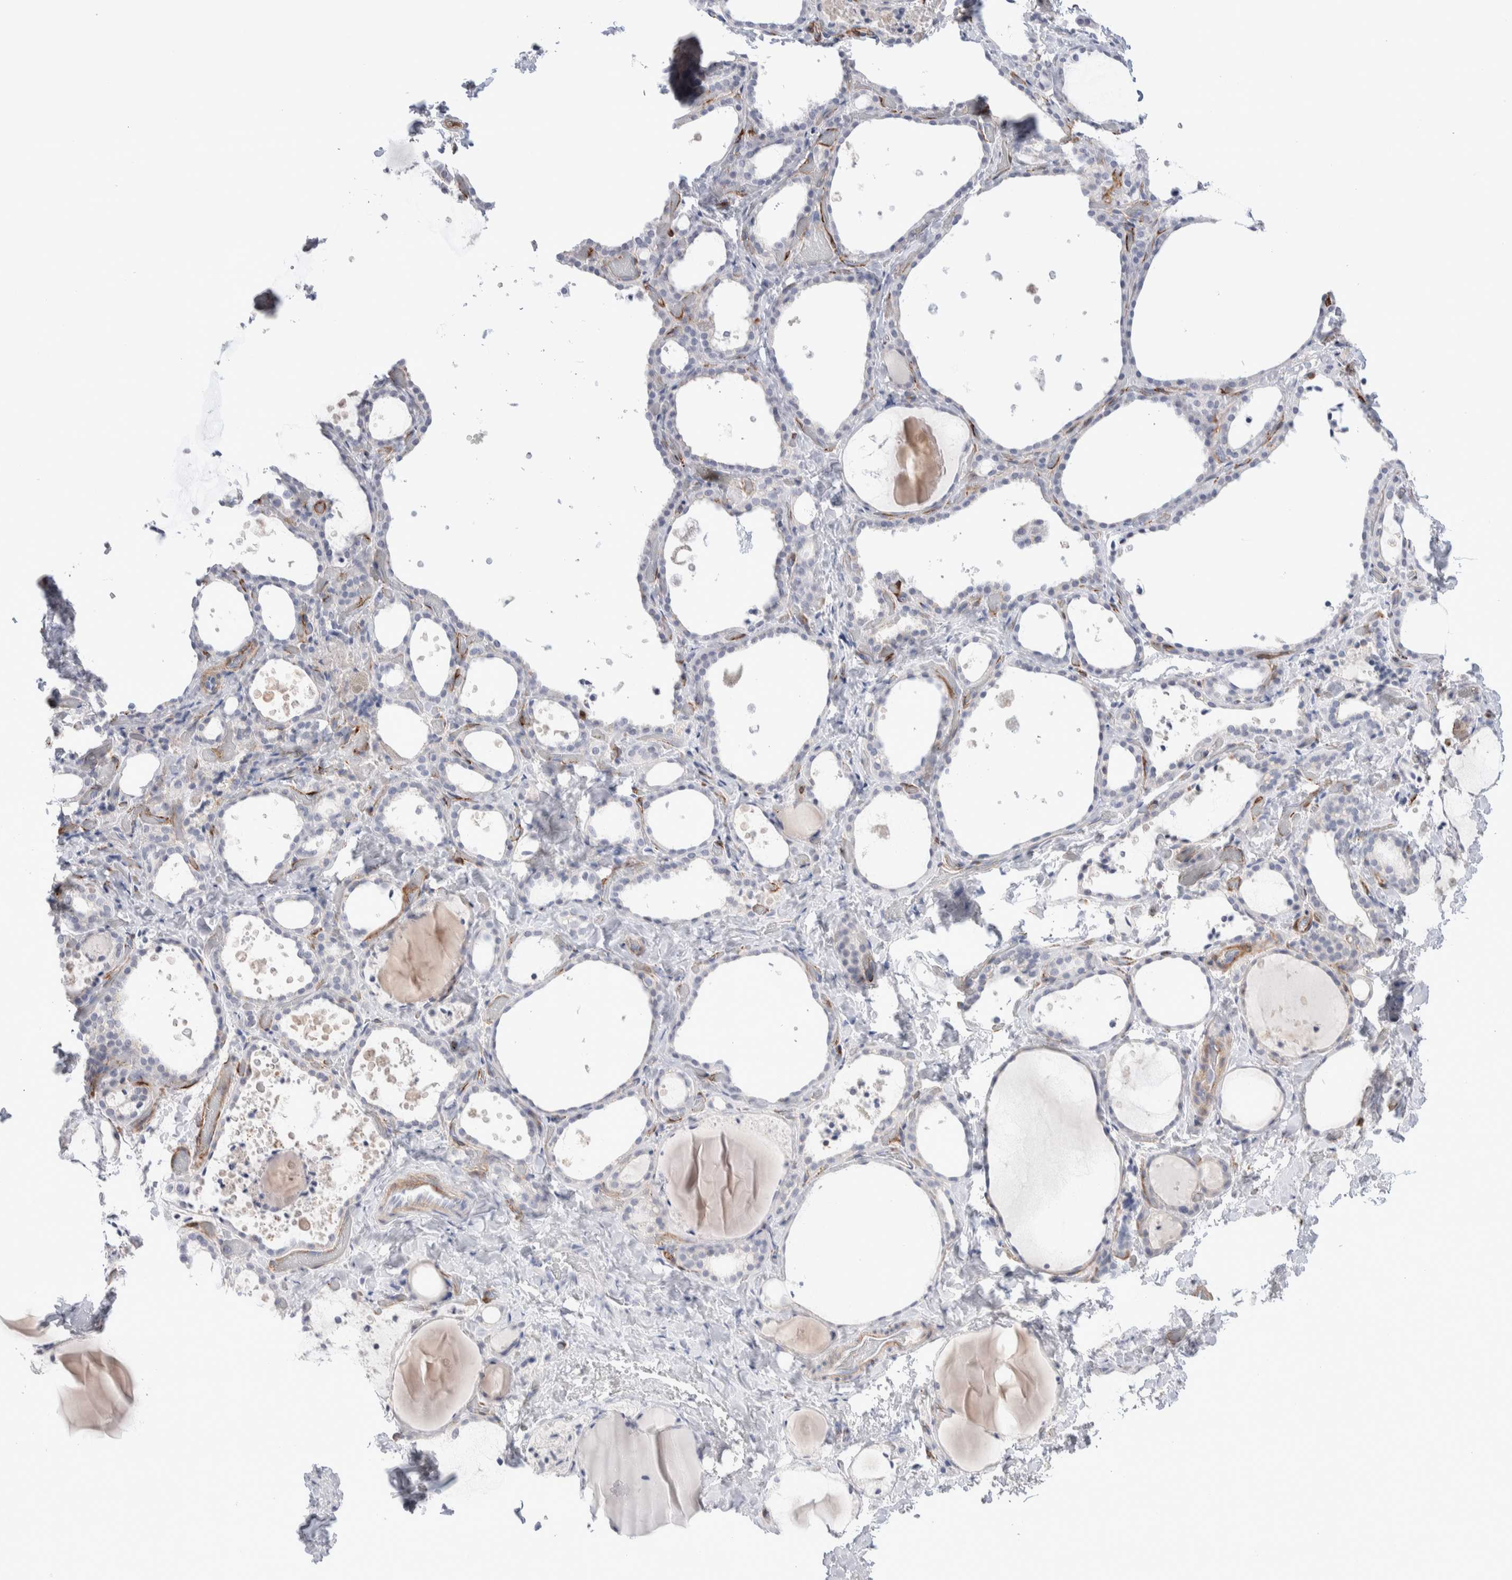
{"staining": {"intensity": "negative", "quantity": "none", "location": "none"}, "tissue": "thyroid gland", "cell_type": "Glandular cells", "image_type": "normal", "snomed": [{"axis": "morphology", "description": "Normal tissue, NOS"}, {"axis": "topography", "description": "Thyroid gland"}], "caption": "The image reveals no significant staining in glandular cells of thyroid gland. (Stains: DAB immunohistochemistry (IHC) with hematoxylin counter stain, Microscopy: brightfield microscopy at high magnification).", "gene": "SEPTIN4", "patient": {"sex": "female", "age": 44}}